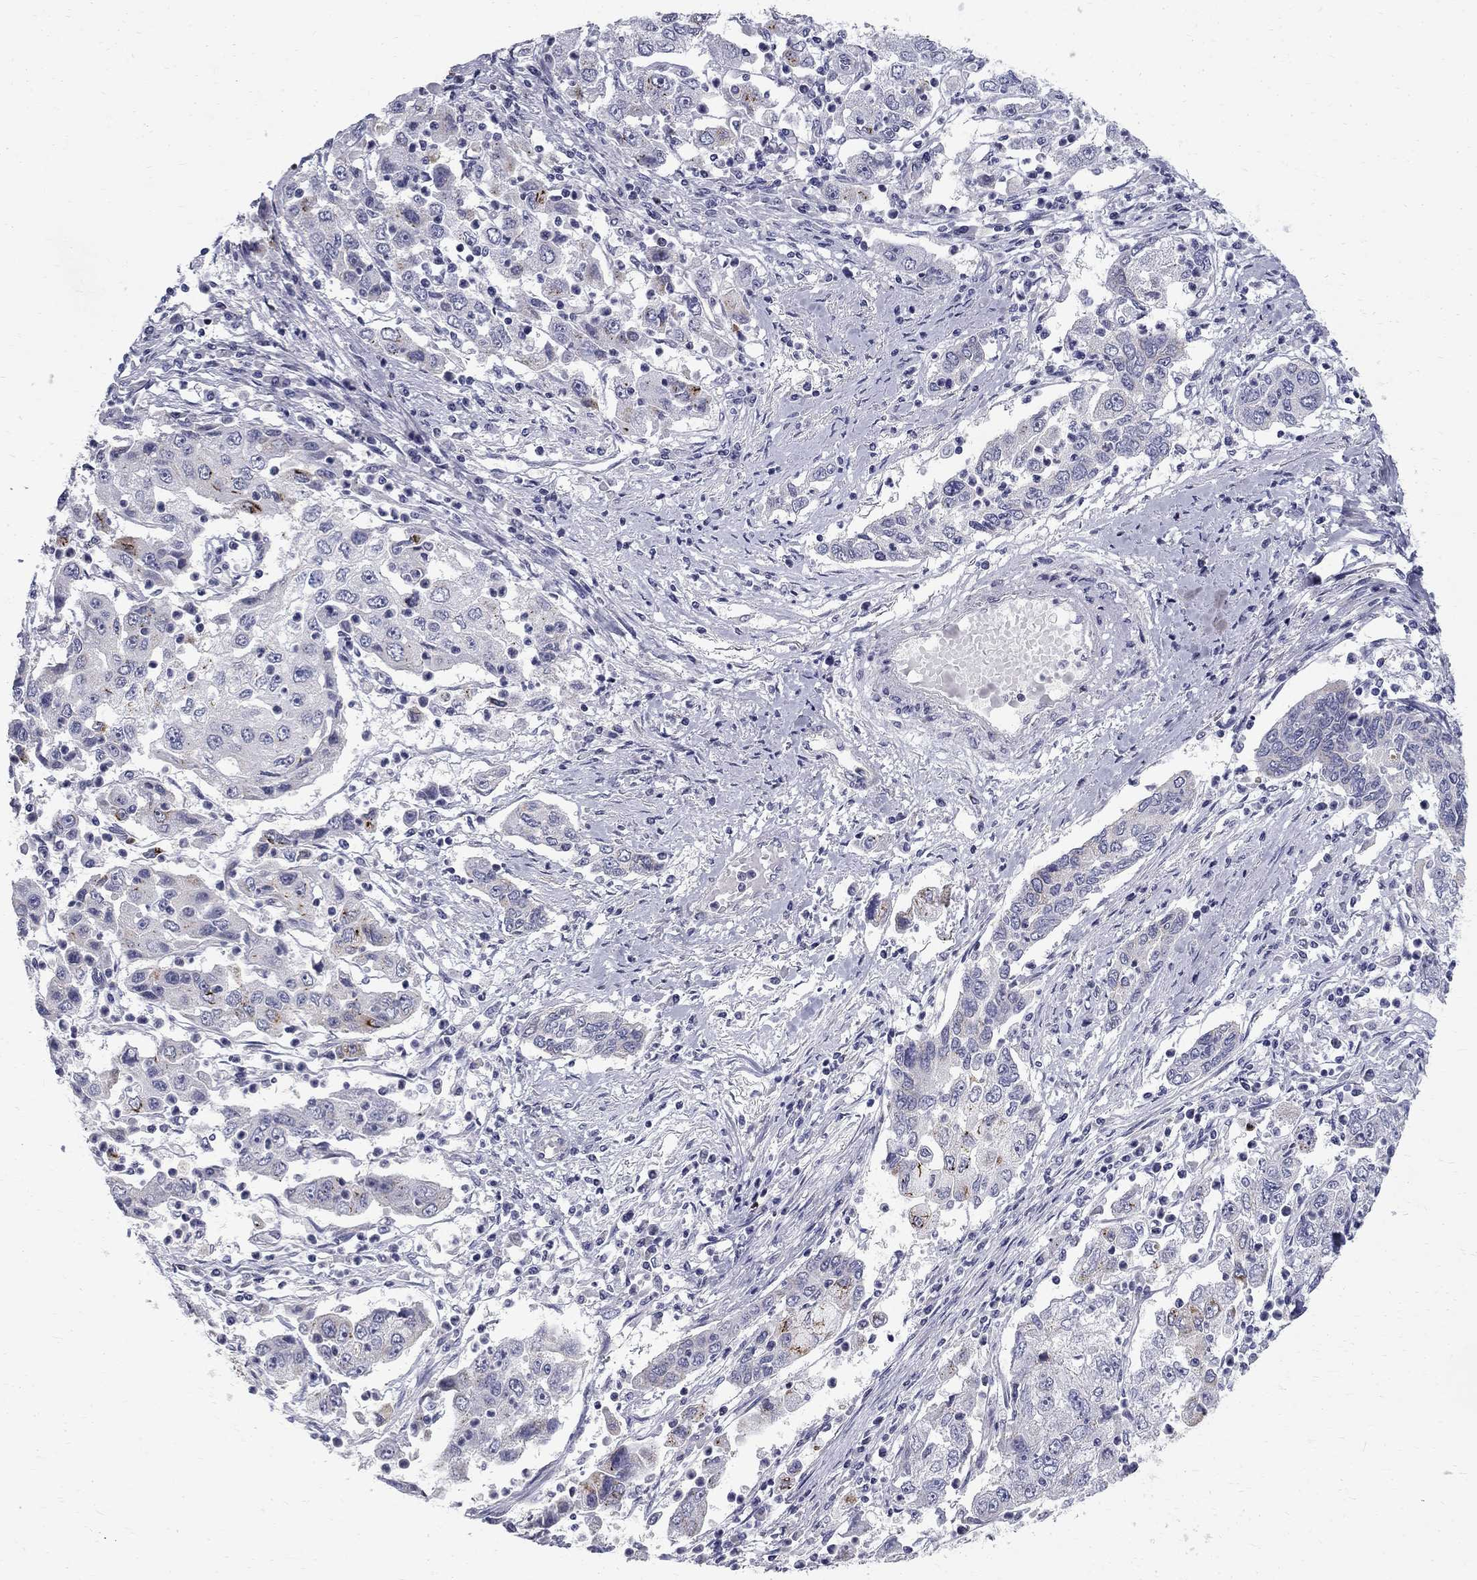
{"staining": {"intensity": "negative", "quantity": "none", "location": "none"}, "tissue": "cervical cancer", "cell_type": "Tumor cells", "image_type": "cancer", "snomed": [{"axis": "morphology", "description": "Squamous cell carcinoma, NOS"}, {"axis": "topography", "description": "Cervix"}], "caption": "Micrograph shows no significant protein staining in tumor cells of cervical squamous cell carcinoma.", "gene": "CLIC6", "patient": {"sex": "female", "age": 36}}